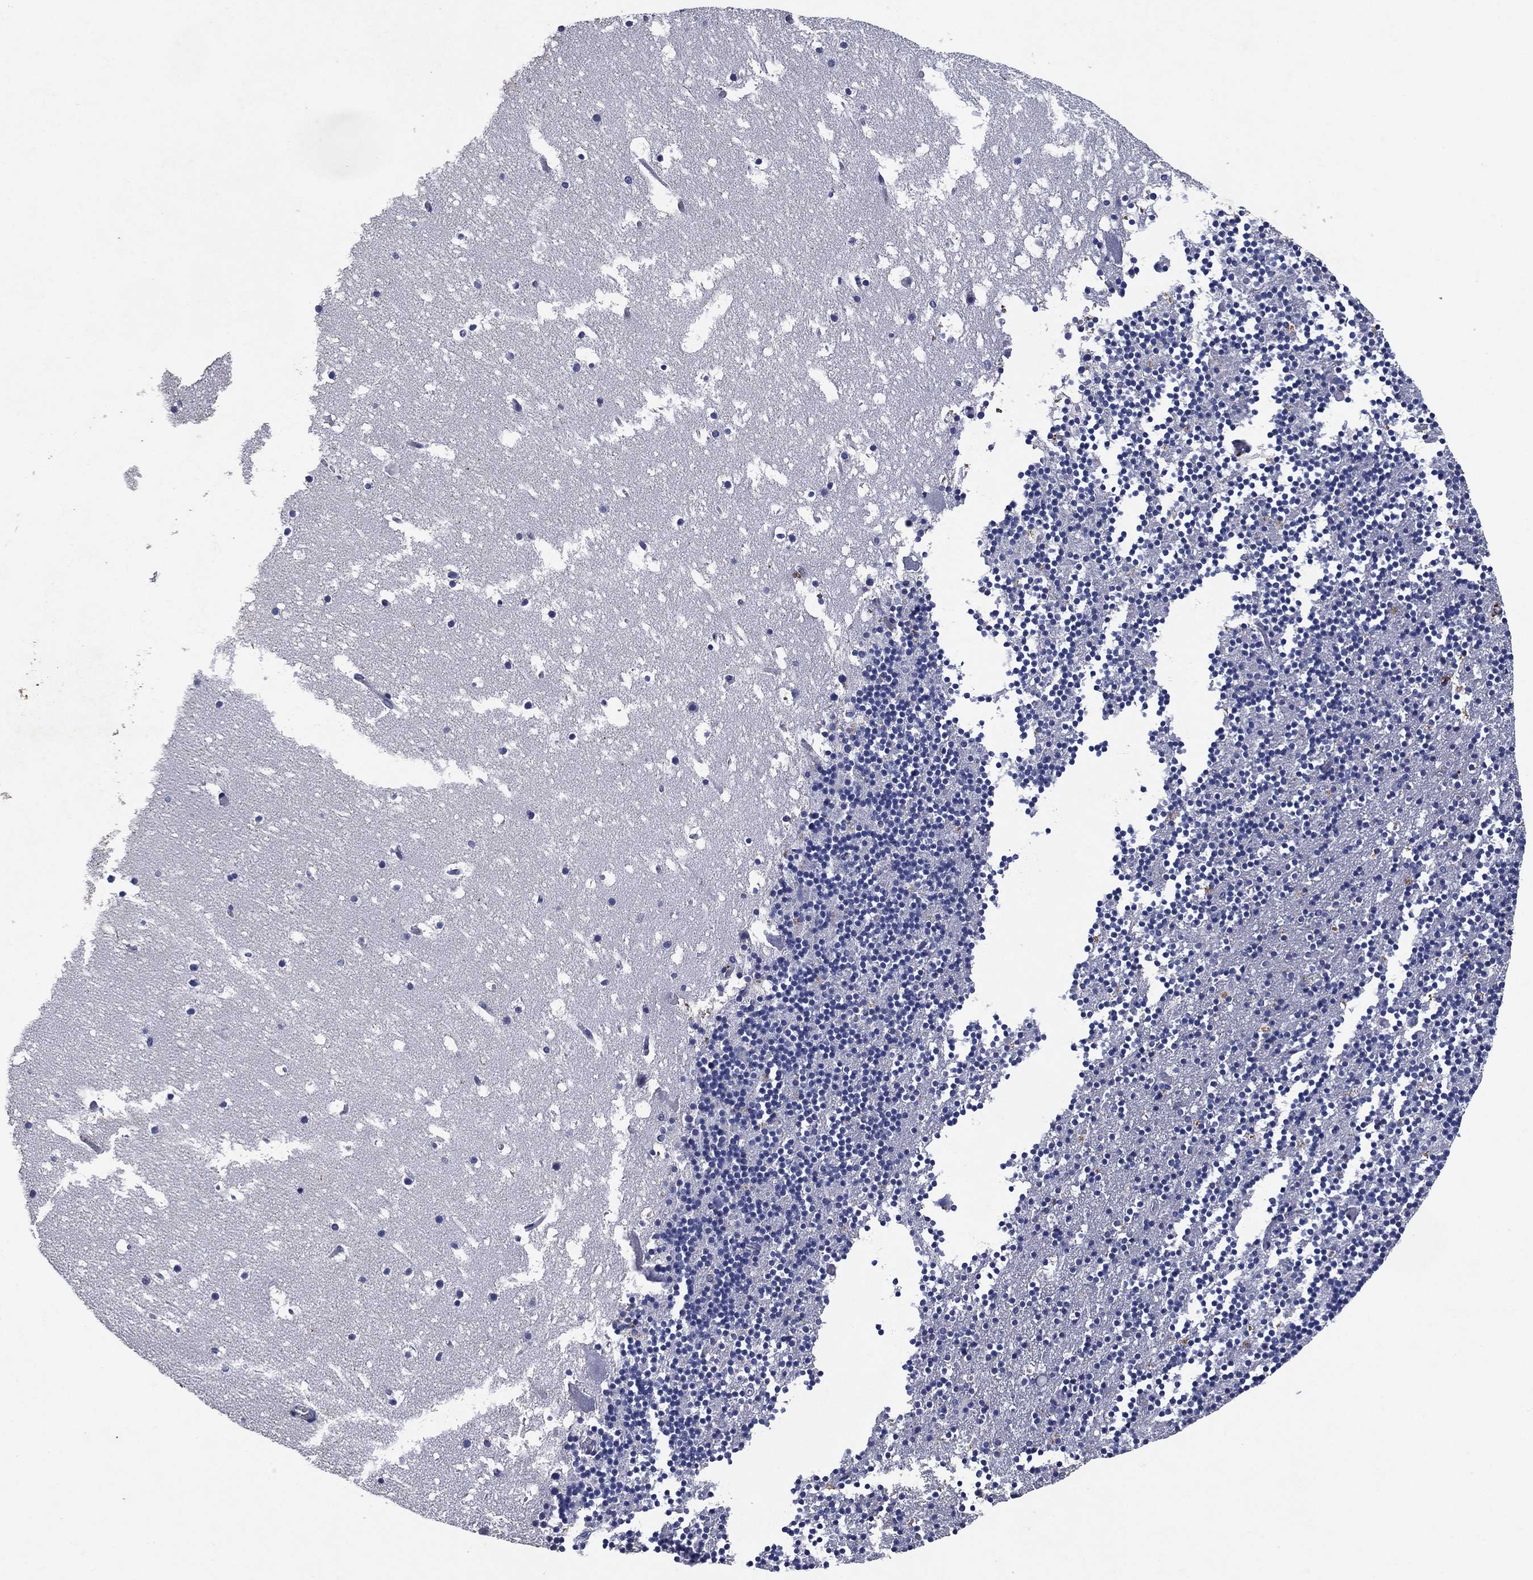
{"staining": {"intensity": "negative", "quantity": "none", "location": "none"}, "tissue": "cerebellum", "cell_type": "Cells in granular layer", "image_type": "normal", "snomed": [{"axis": "morphology", "description": "Normal tissue, NOS"}, {"axis": "topography", "description": "Cerebellum"}], "caption": "An IHC micrograph of unremarkable cerebellum is shown. There is no staining in cells in granular layer of cerebellum.", "gene": "FSCN2", "patient": {"sex": "male", "age": 37}}